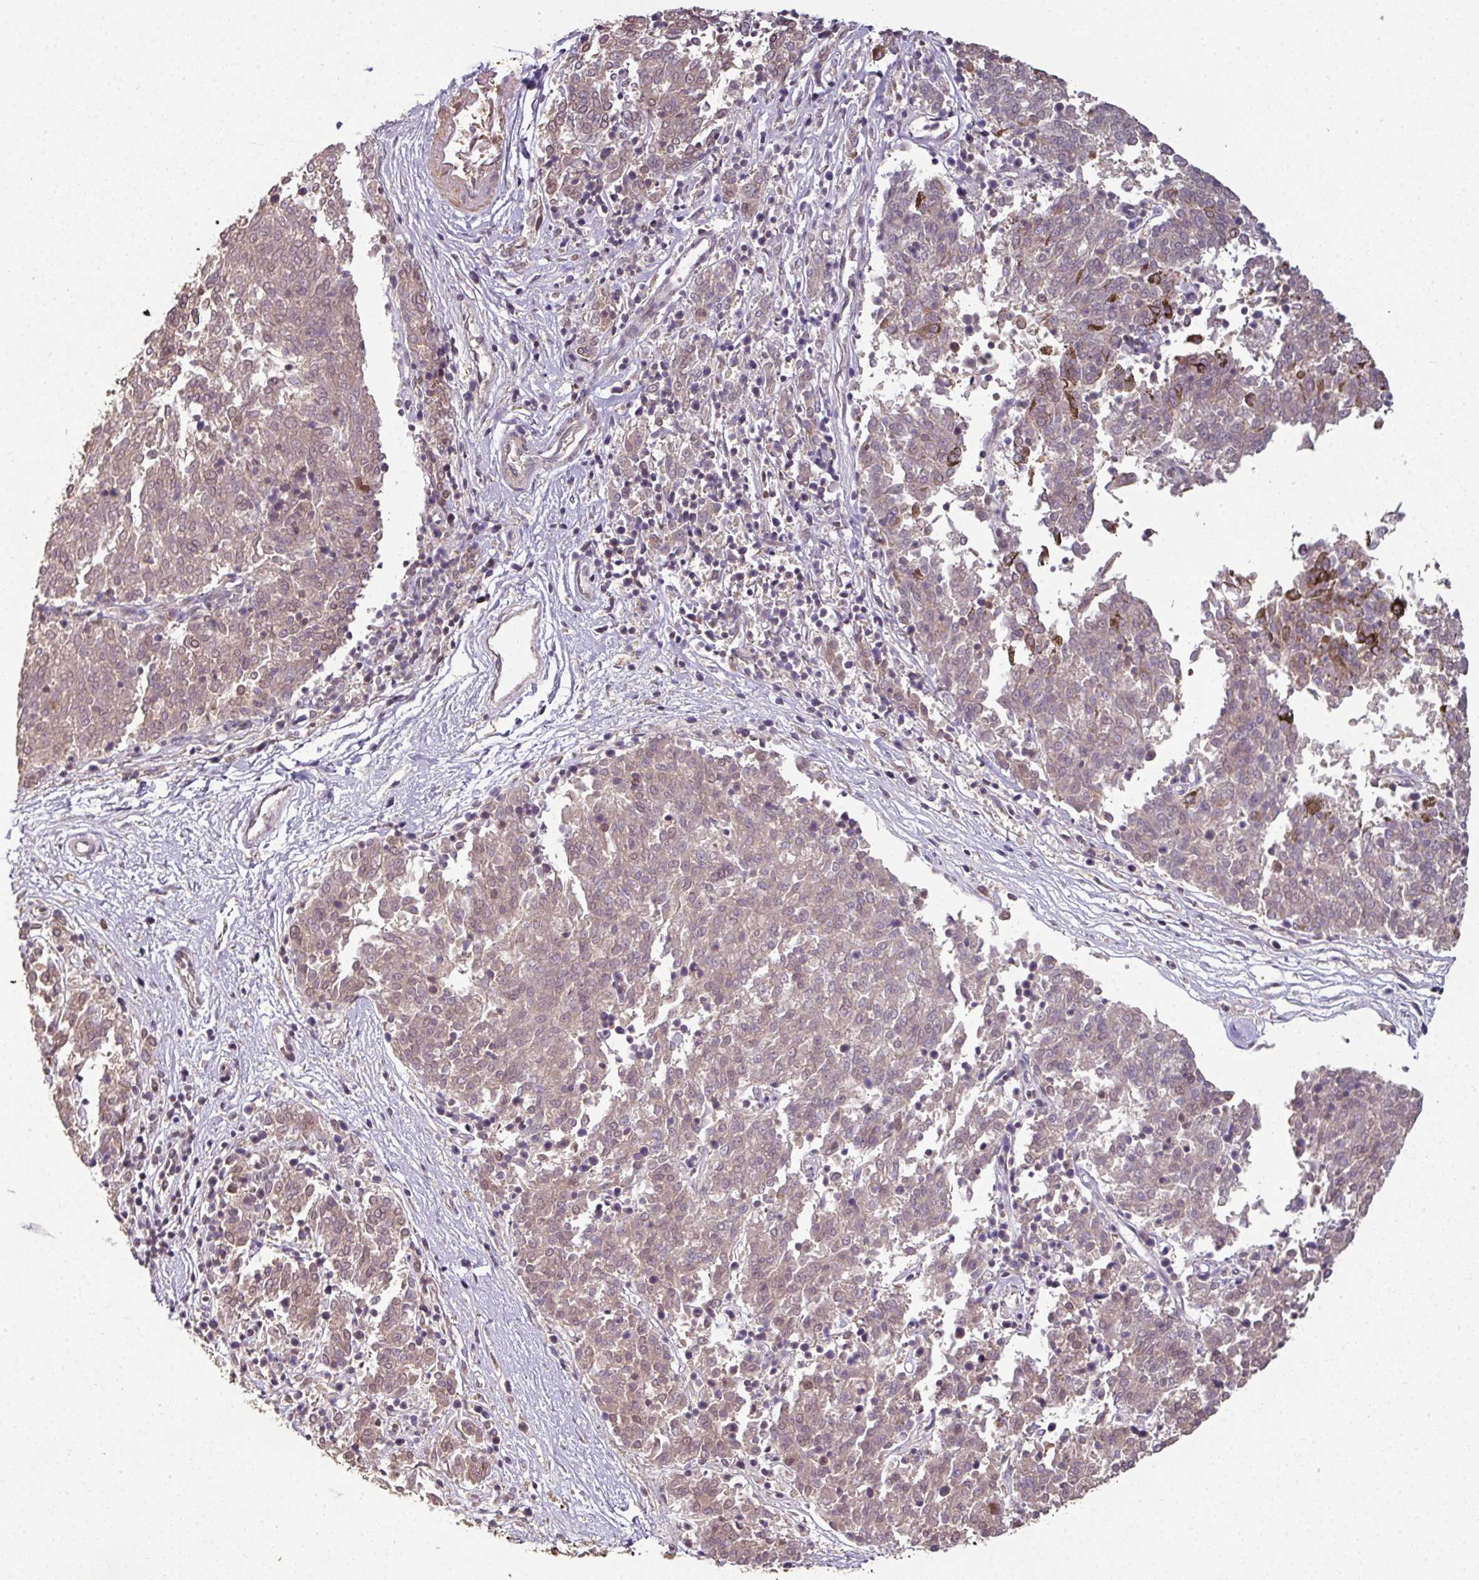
{"staining": {"intensity": "moderate", "quantity": "25%-75%", "location": "cytoplasmic/membranous,nuclear"}, "tissue": "melanoma", "cell_type": "Tumor cells", "image_type": "cancer", "snomed": [{"axis": "morphology", "description": "Malignant melanoma, NOS"}, {"axis": "topography", "description": "Skin"}], "caption": "Melanoma was stained to show a protein in brown. There is medium levels of moderate cytoplasmic/membranous and nuclear staining in approximately 25%-75% of tumor cells. (DAB IHC with brightfield microscopy, high magnification).", "gene": "RANGAP1", "patient": {"sex": "female", "age": 72}}